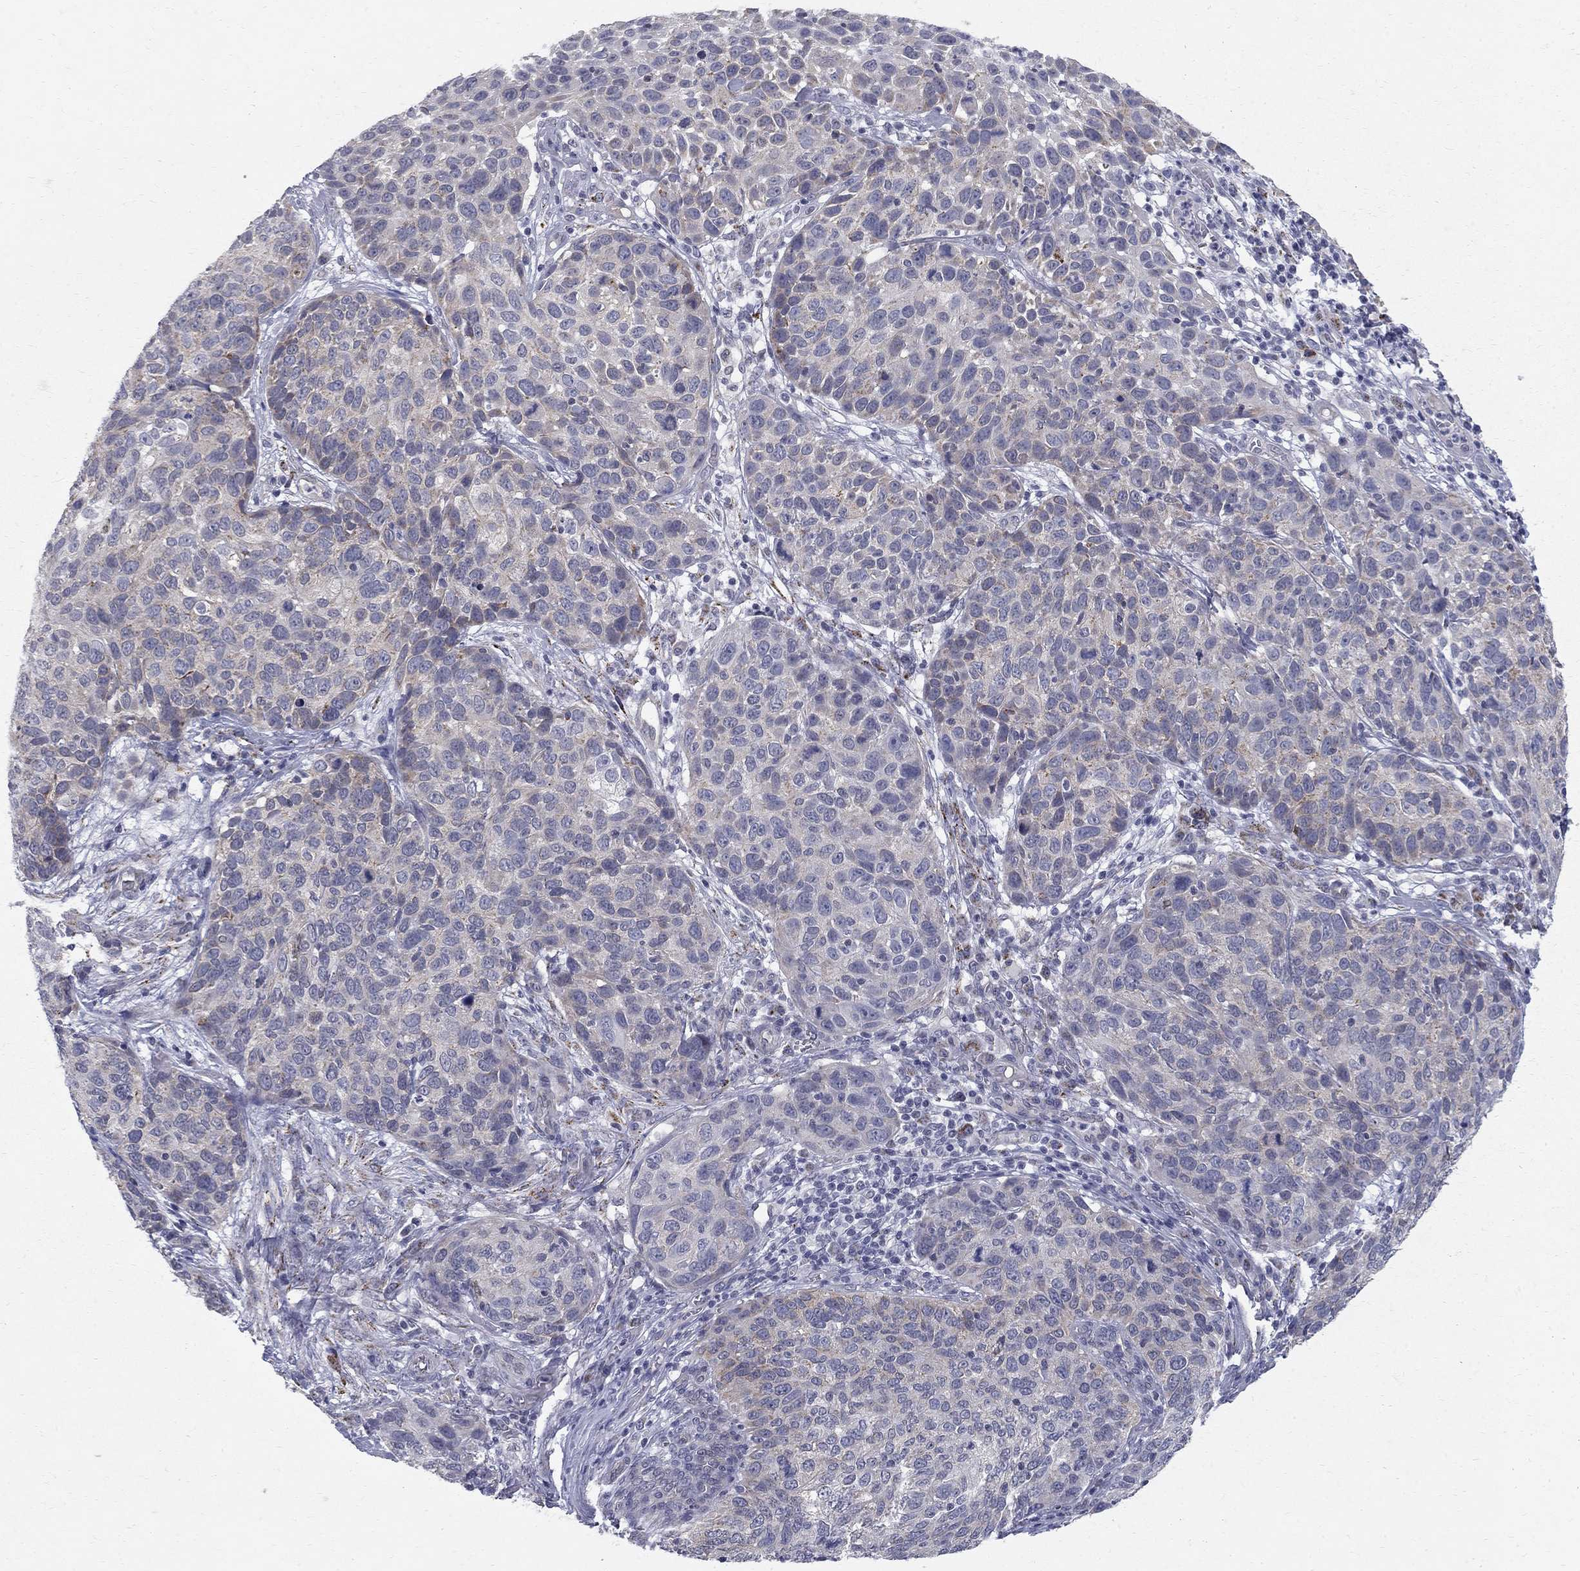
{"staining": {"intensity": "moderate", "quantity": "<25%", "location": "cytoplasmic/membranous"}, "tissue": "skin cancer", "cell_type": "Tumor cells", "image_type": "cancer", "snomed": [{"axis": "morphology", "description": "Squamous cell carcinoma, NOS"}, {"axis": "topography", "description": "Skin"}], "caption": "This histopathology image exhibits immunohistochemistry (IHC) staining of human skin cancer, with low moderate cytoplasmic/membranous positivity in approximately <25% of tumor cells.", "gene": "CLIC6", "patient": {"sex": "male", "age": 92}}